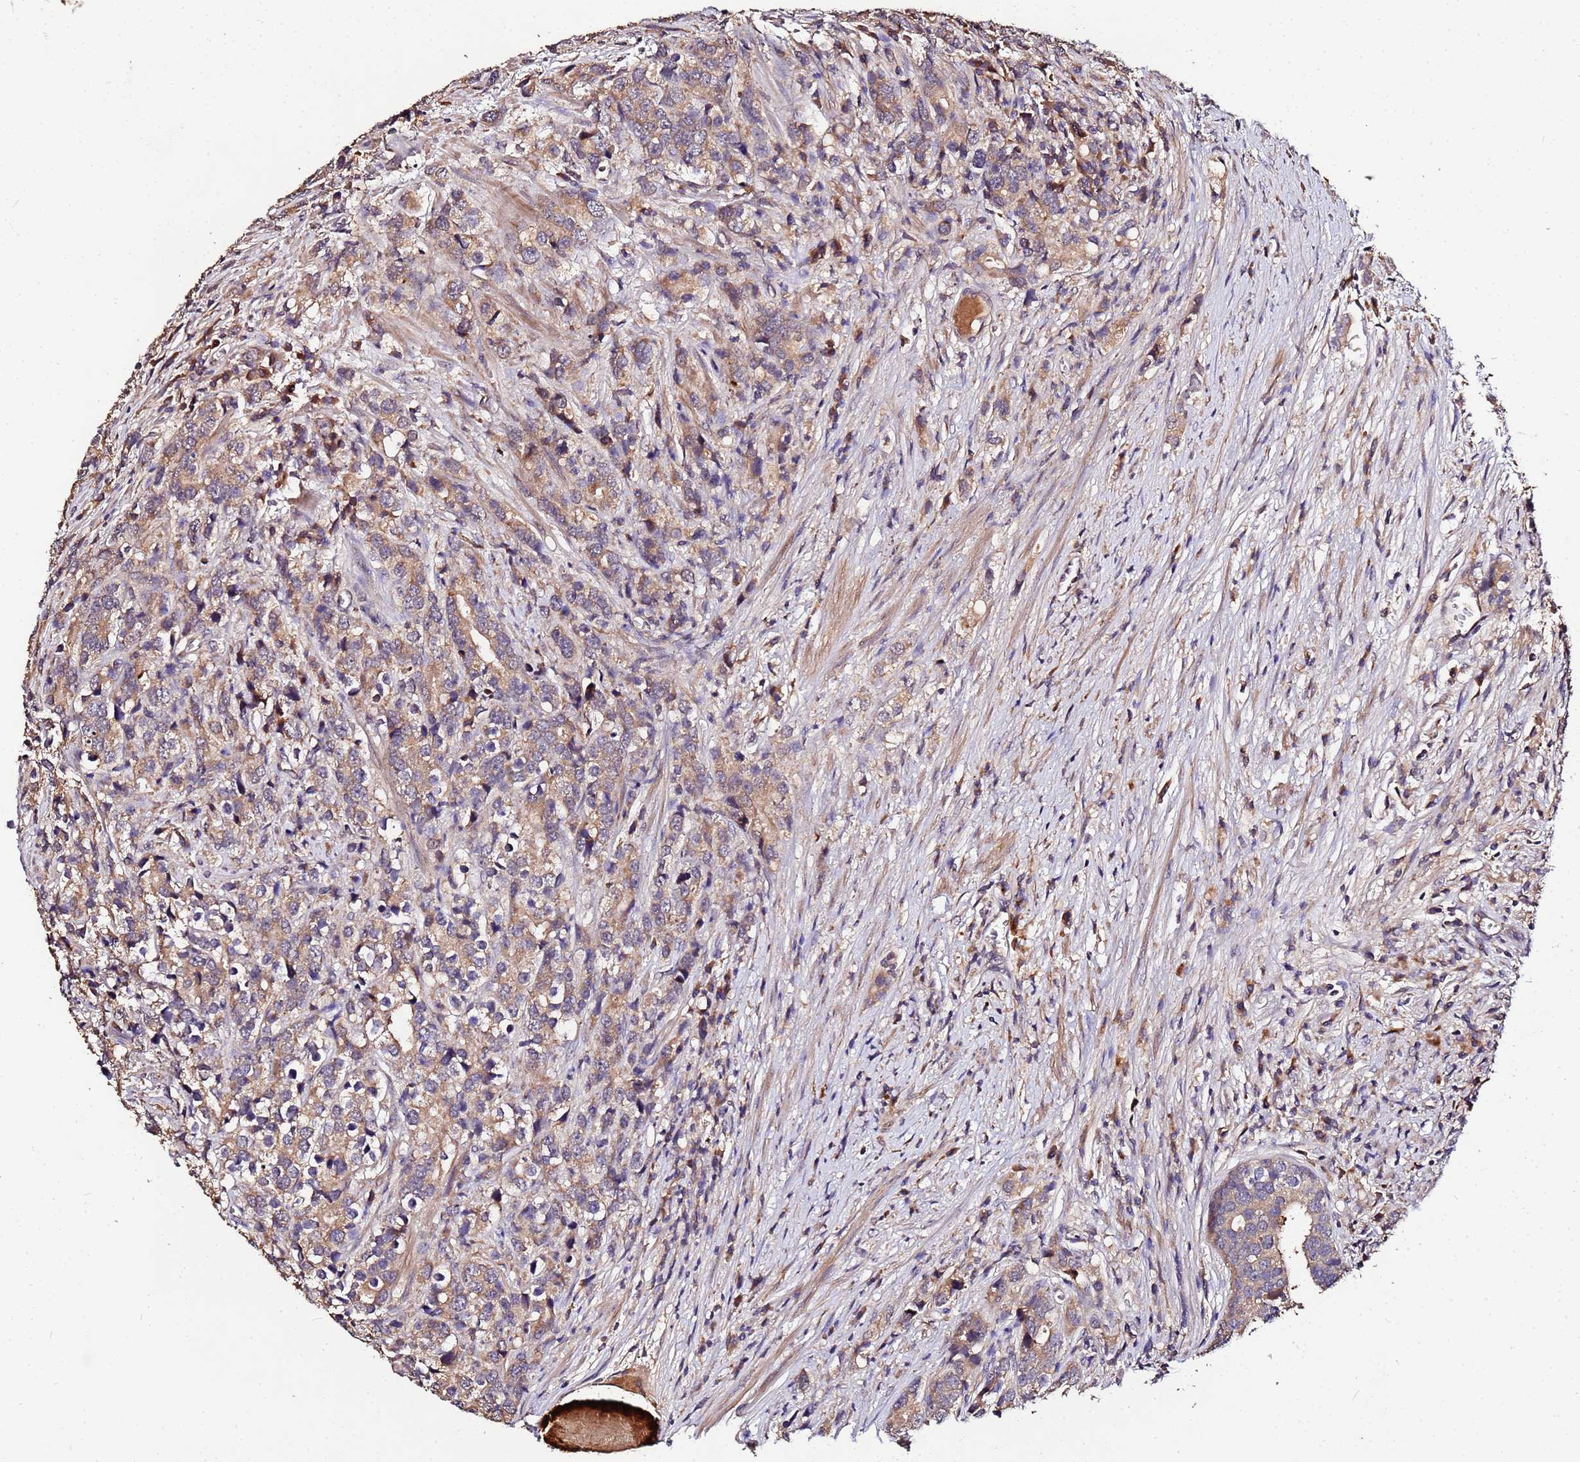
{"staining": {"intensity": "weak", "quantity": ">75%", "location": "cytoplasmic/membranous"}, "tissue": "prostate cancer", "cell_type": "Tumor cells", "image_type": "cancer", "snomed": [{"axis": "morphology", "description": "Adenocarcinoma, High grade"}, {"axis": "topography", "description": "Prostate"}], "caption": "Tumor cells reveal weak cytoplasmic/membranous staining in approximately >75% of cells in prostate high-grade adenocarcinoma.", "gene": "MTERF1", "patient": {"sex": "male", "age": 71}}